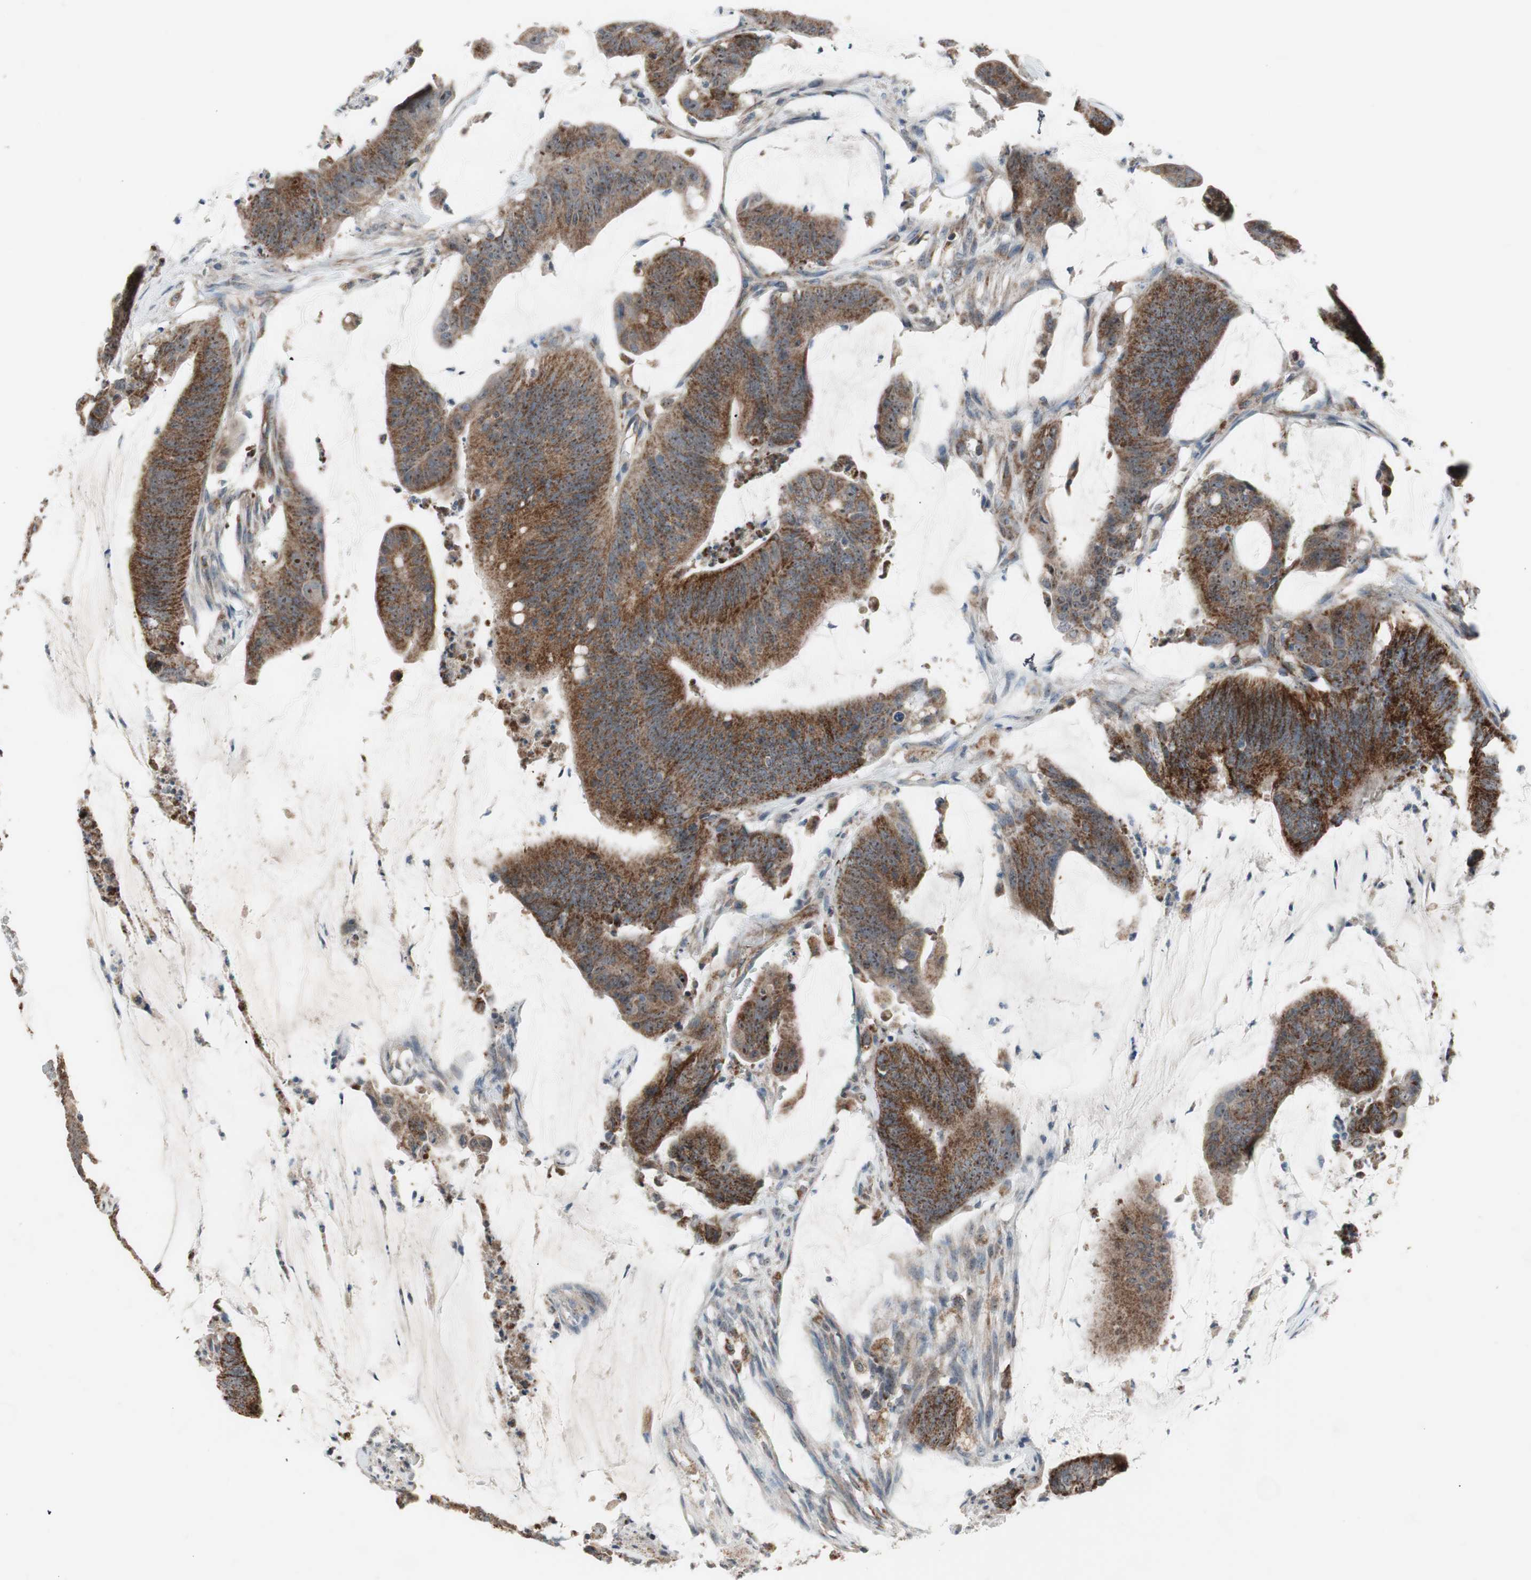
{"staining": {"intensity": "strong", "quantity": ">75%", "location": "cytoplasmic/membranous"}, "tissue": "colorectal cancer", "cell_type": "Tumor cells", "image_type": "cancer", "snomed": [{"axis": "morphology", "description": "Adenocarcinoma, NOS"}, {"axis": "topography", "description": "Rectum"}], "caption": "Adenocarcinoma (colorectal) tissue demonstrates strong cytoplasmic/membranous expression in about >75% of tumor cells", "gene": "CPT1A", "patient": {"sex": "female", "age": 66}}